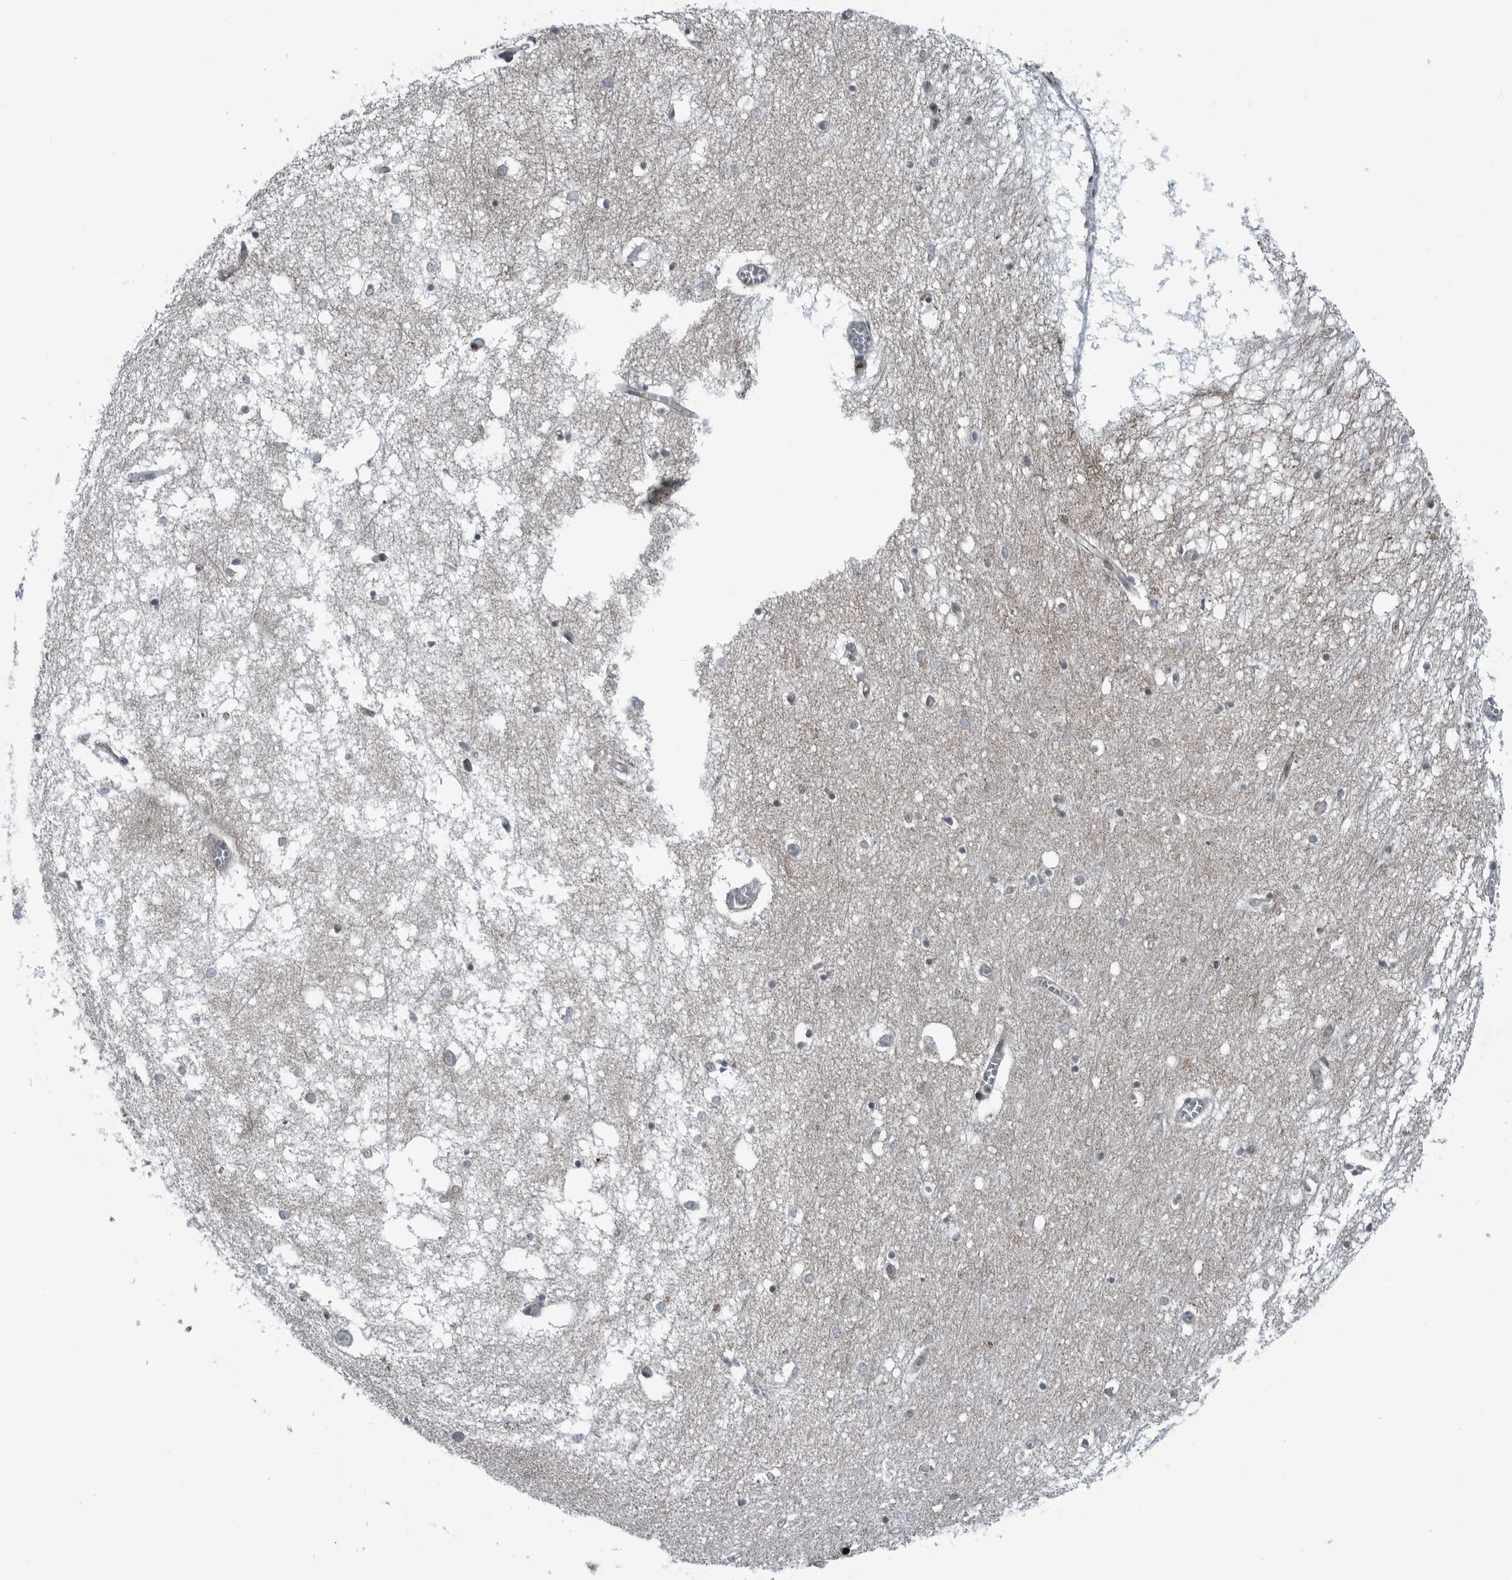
{"staining": {"intensity": "negative", "quantity": "none", "location": "none"}, "tissue": "hippocampus", "cell_type": "Glial cells", "image_type": "normal", "snomed": [{"axis": "morphology", "description": "Normal tissue, NOS"}, {"axis": "topography", "description": "Hippocampus"}], "caption": "DAB (3,3'-diaminobenzidine) immunohistochemical staining of benign human hippocampus exhibits no significant expression in glial cells.", "gene": "GAK", "patient": {"sex": "male", "age": 70}}